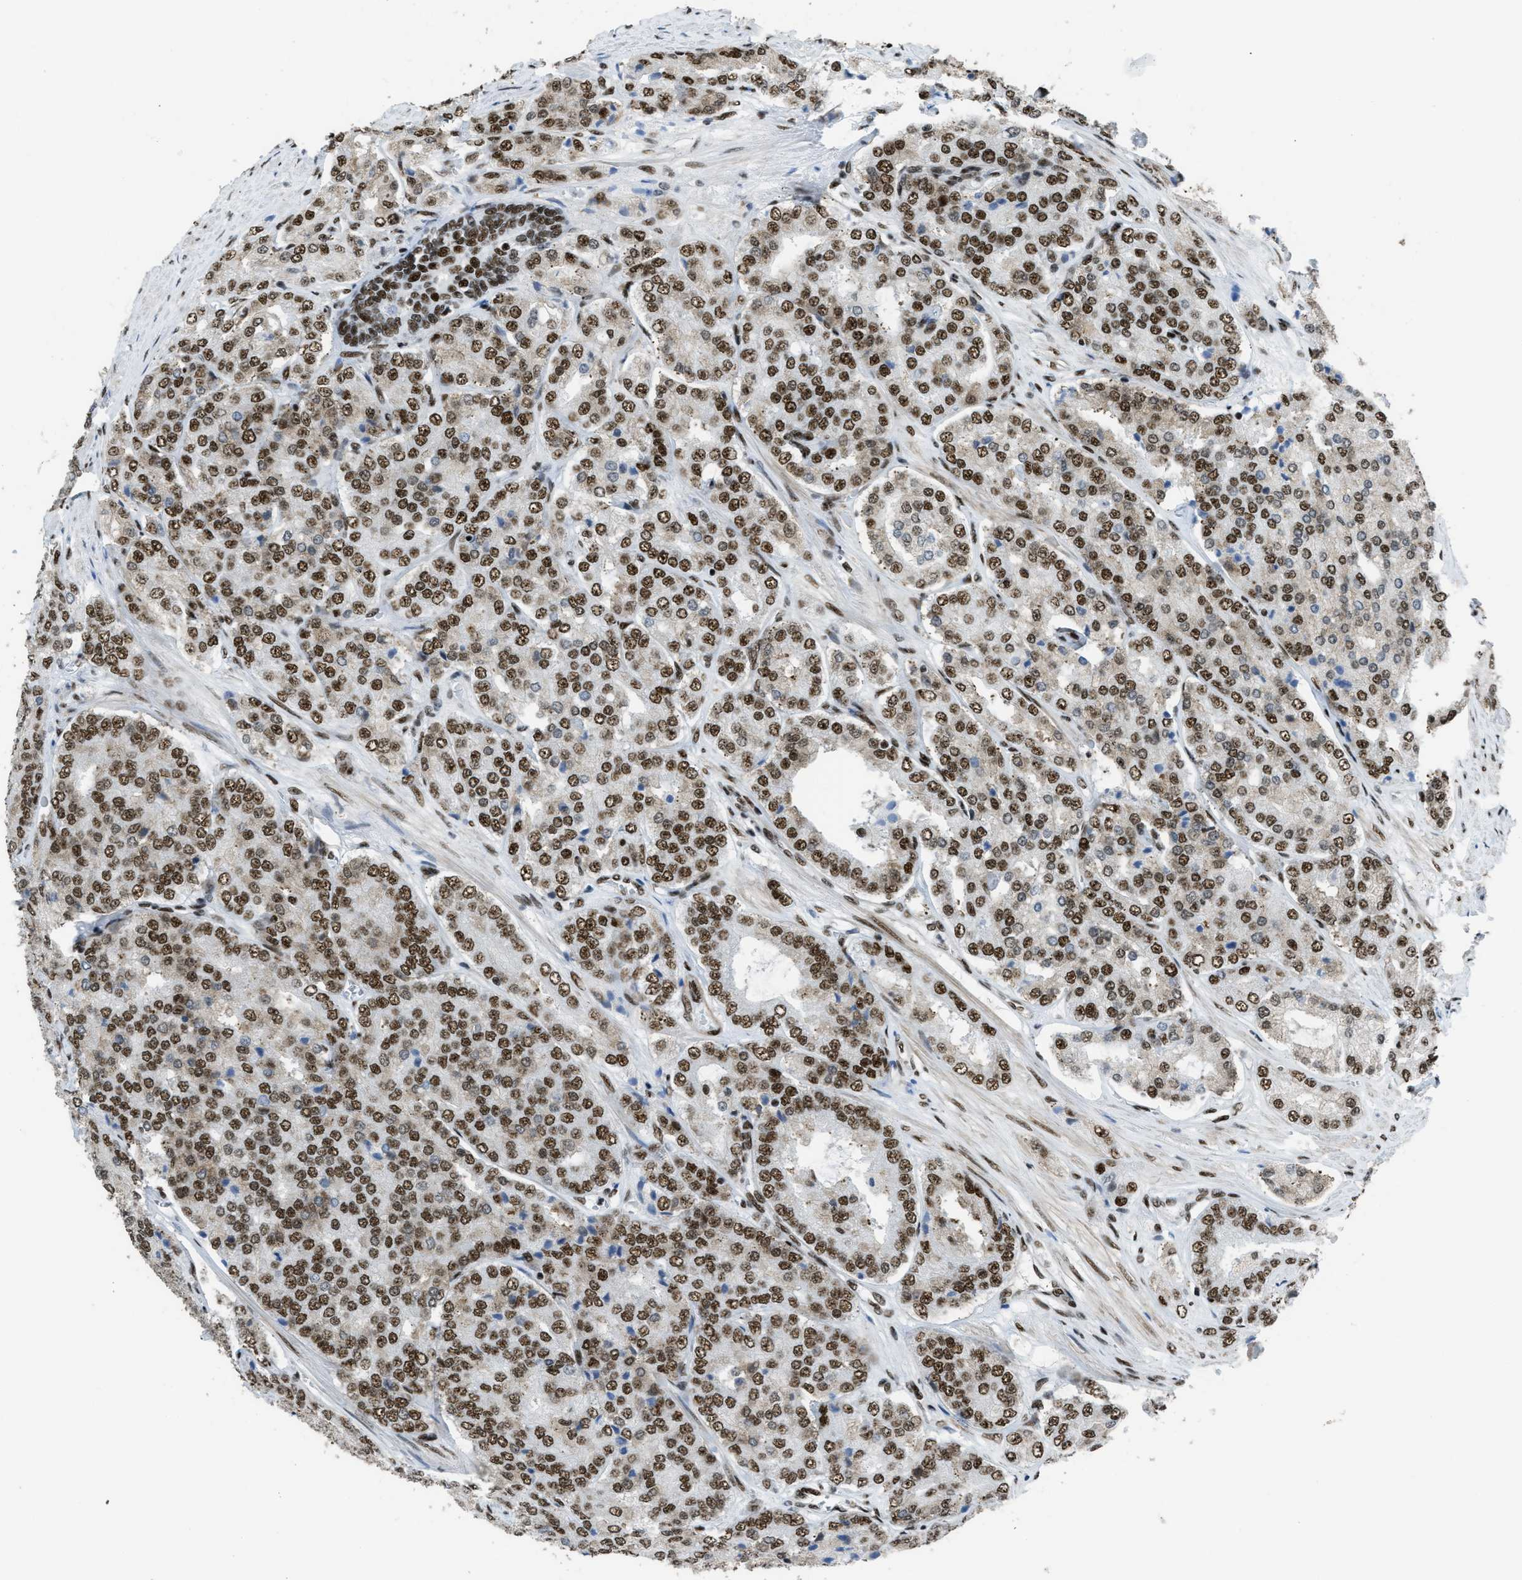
{"staining": {"intensity": "moderate", "quantity": ">75%", "location": "nuclear"}, "tissue": "prostate cancer", "cell_type": "Tumor cells", "image_type": "cancer", "snomed": [{"axis": "morphology", "description": "Adenocarcinoma, High grade"}, {"axis": "topography", "description": "Prostate"}], "caption": "A brown stain shows moderate nuclear positivity of a protein in prostate cancer (high-grade adenocarcinoma) tumor cells.", "gene": "ZNF207", "patient": {"sex": "male", "age": 65}}